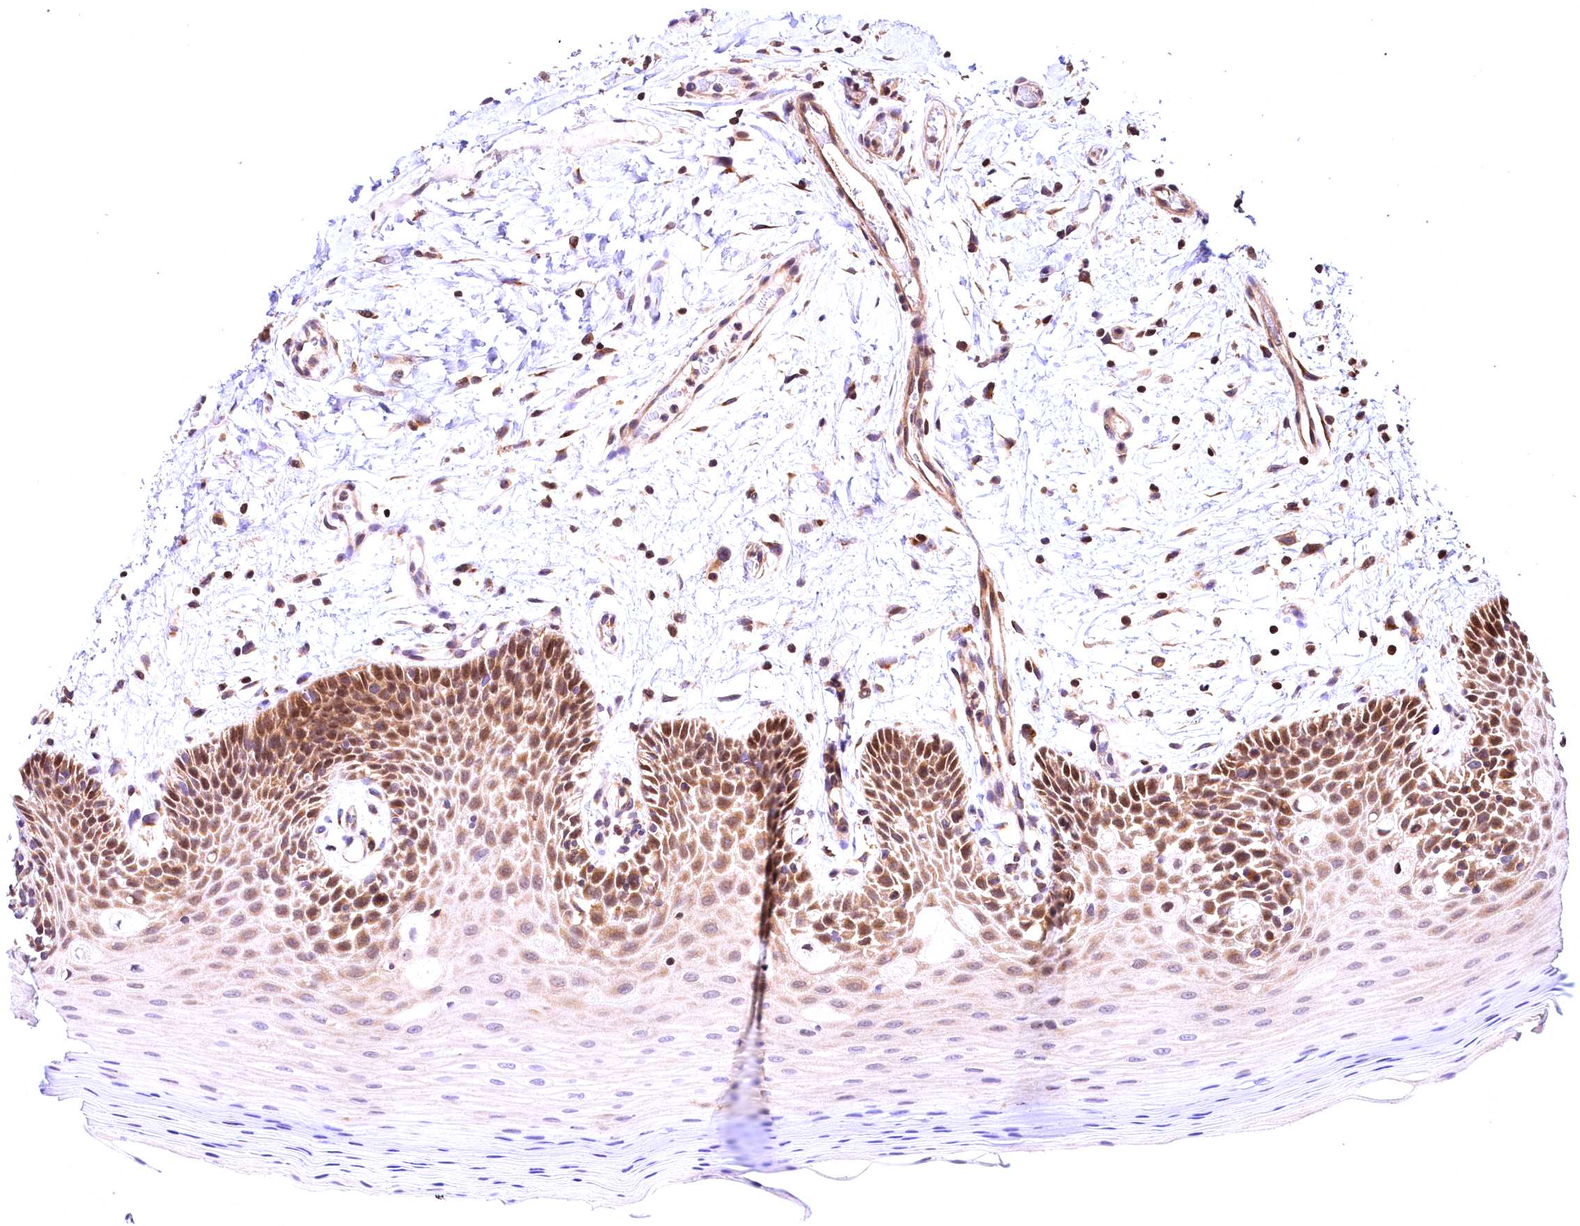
{"staining": {"intensity": "moderate", "quantity": "25%-75%", "location": "cytoplasmic/membranous,nuclear"}, "tissue": "oral mucosa", "cell_type": "Squamous epithelial cells", "image_type": "normal", "snomed": [{"axis": "morphology", "description": "Normal tissue, NOS"}, {"axis": "topography", "description": "Oral tissue"}, {"axis": "topography", "description": "Tounge, NOS"}], "caption": "Brown immunohistochemical staining in benign oral mucosa exhibits moderate cytoplasmic/membranous,nuclear staining in approximately 25%-75% of squamous epithelial cells. (DAB = brown stain, brightfield microscopy at high magnification).", "gene": "CHORDC1", "patient": {"sex": "male", "age": 47}}